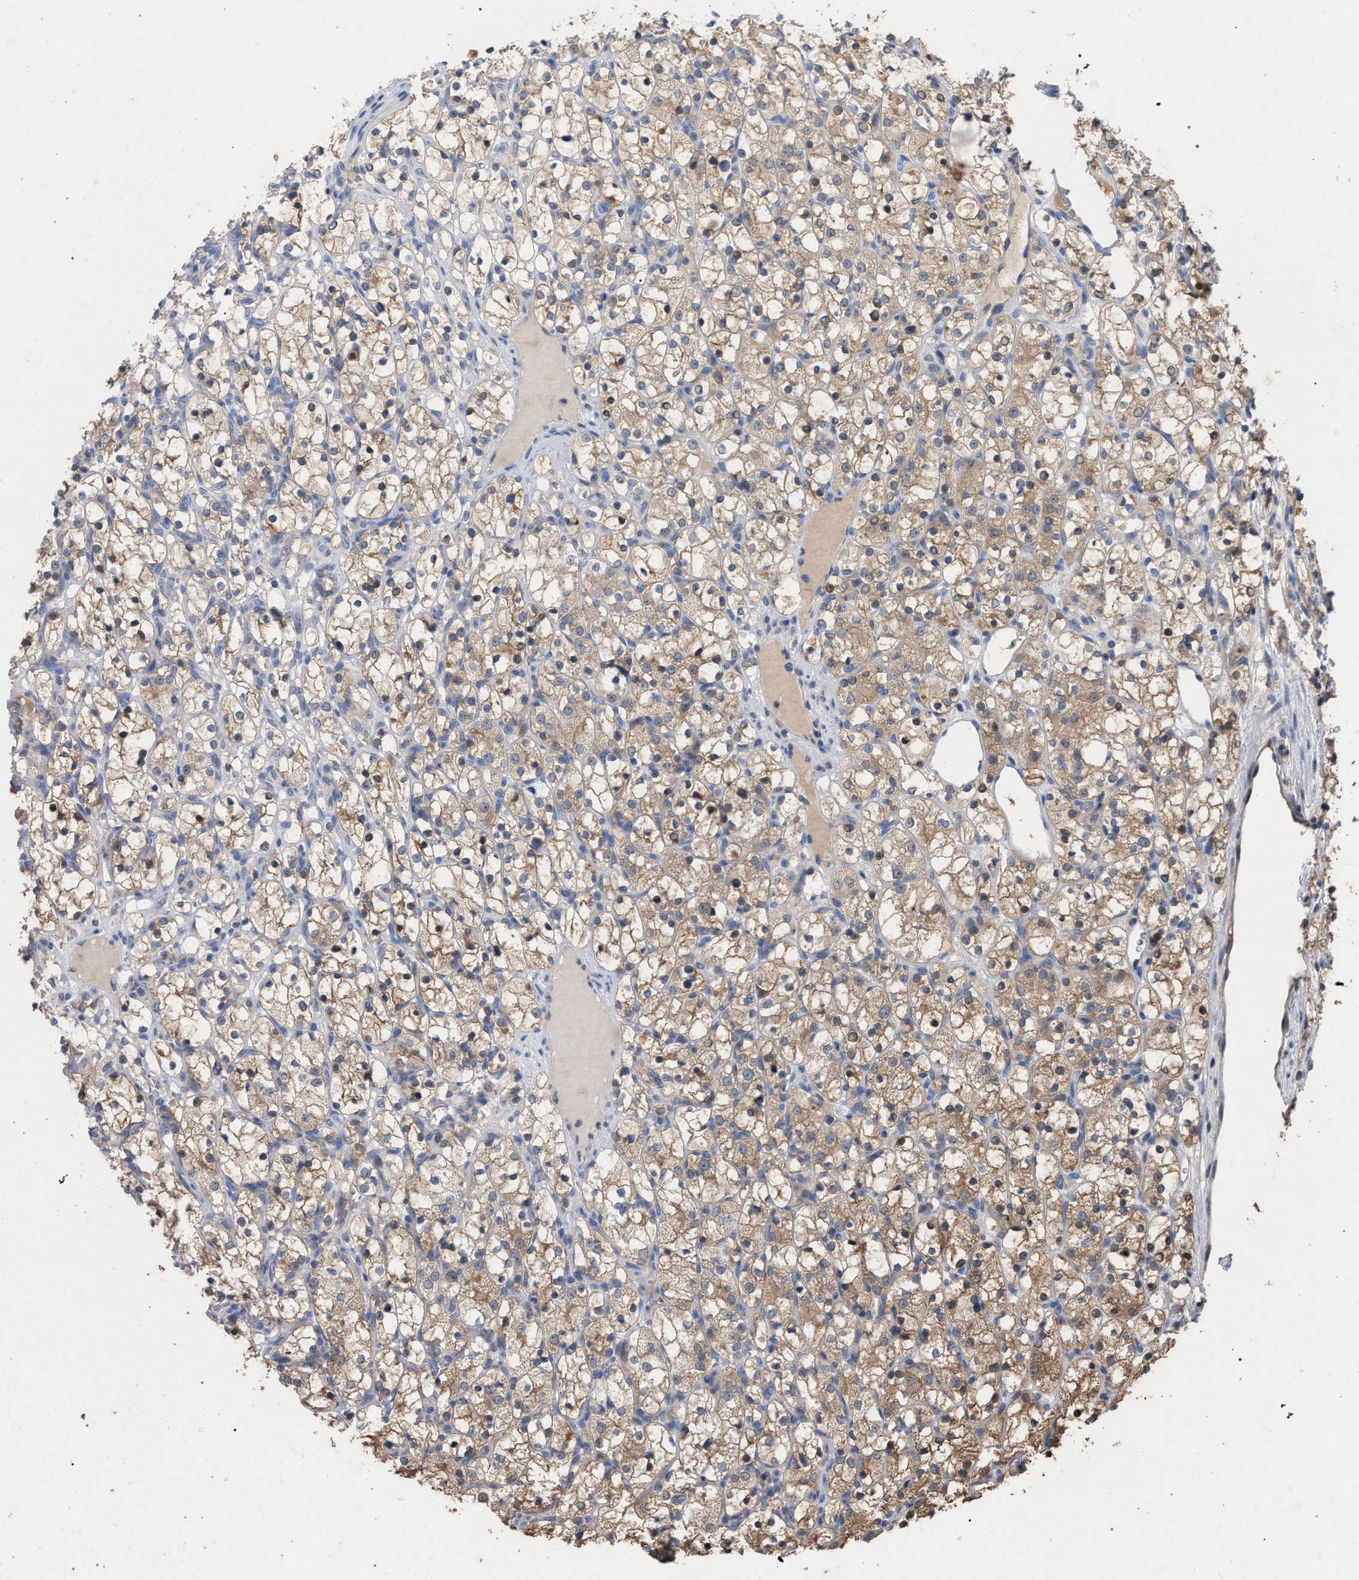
{"staining": {"intensity": "moderate", "quantity": ">75%", "location": "cytoplasmic/membranous"}, "tissue": "renal cancer", "cell_type": "Tumor cells", "image_type": "cancer", "snomed": [{"axis": "morphology", "description": "Adenocarcinoma, NOS"}, {"axis": "topography", "description": "Kidney"}], "caption": "Protein staining of renal cancer (adenocarcinoma) tissue exhibits moderate cytoplasmic/membranous expression in about >75% of tumor cells.", "gene": "TECPR1", "patient": {"sex": "female", "age": 69}}